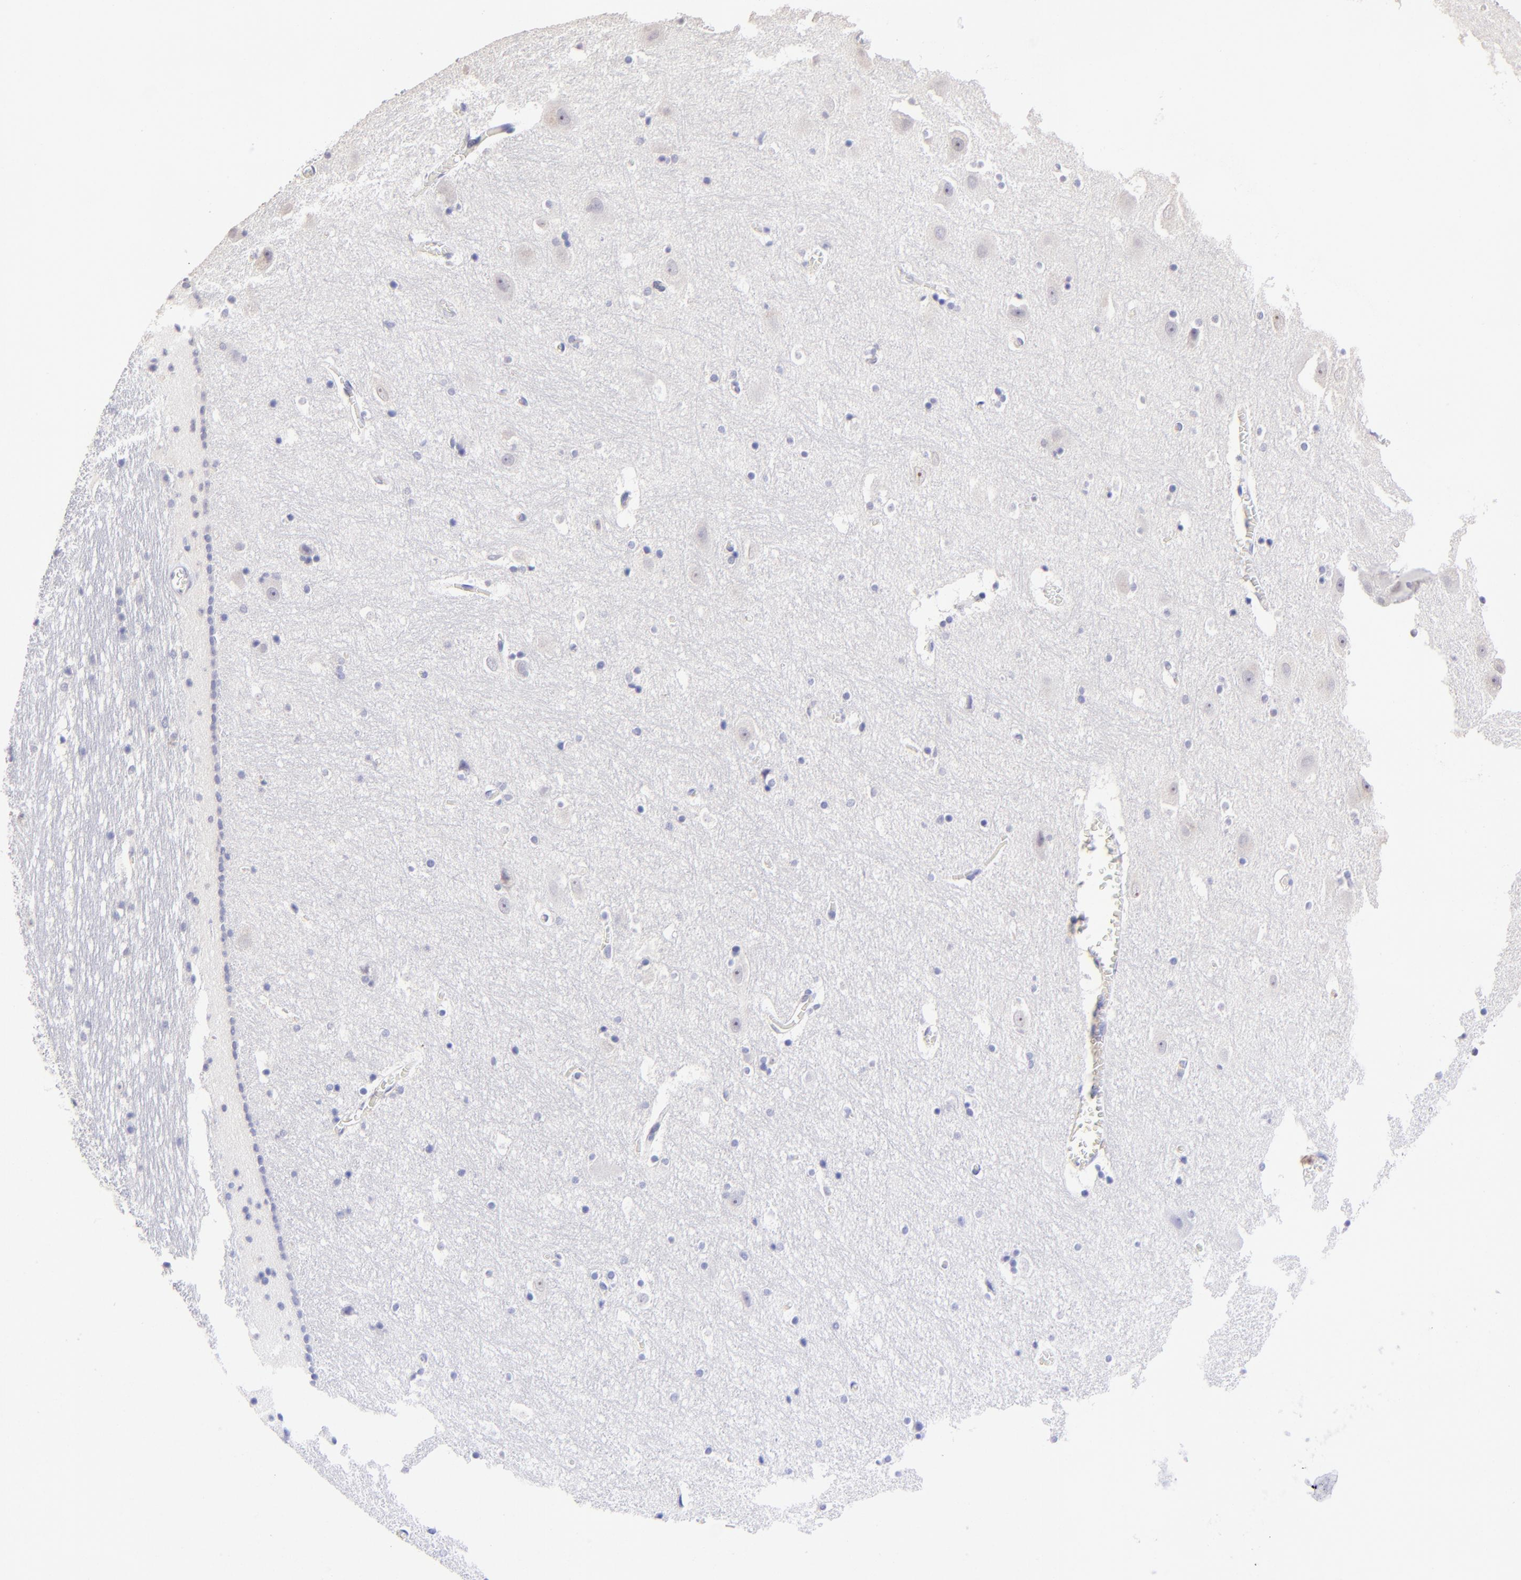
{"staining": {"intensity": "negative", "quantity": "none", "location": "none"}, "tissue": "hippocampus", "cell_type": "Glial cells", "image_type": "normal", "snomed": [{"axis": "morphology", "description": "Normal tissue, NOS"}, {"axis": "topography", "description": "Hippocampus"}], "caption": "Photomicrograph shows no protein staining in glial cells of unremarkable hippocampus.", "gene": "DNMT1", "patient": {"sex": "male", "age": 45}}